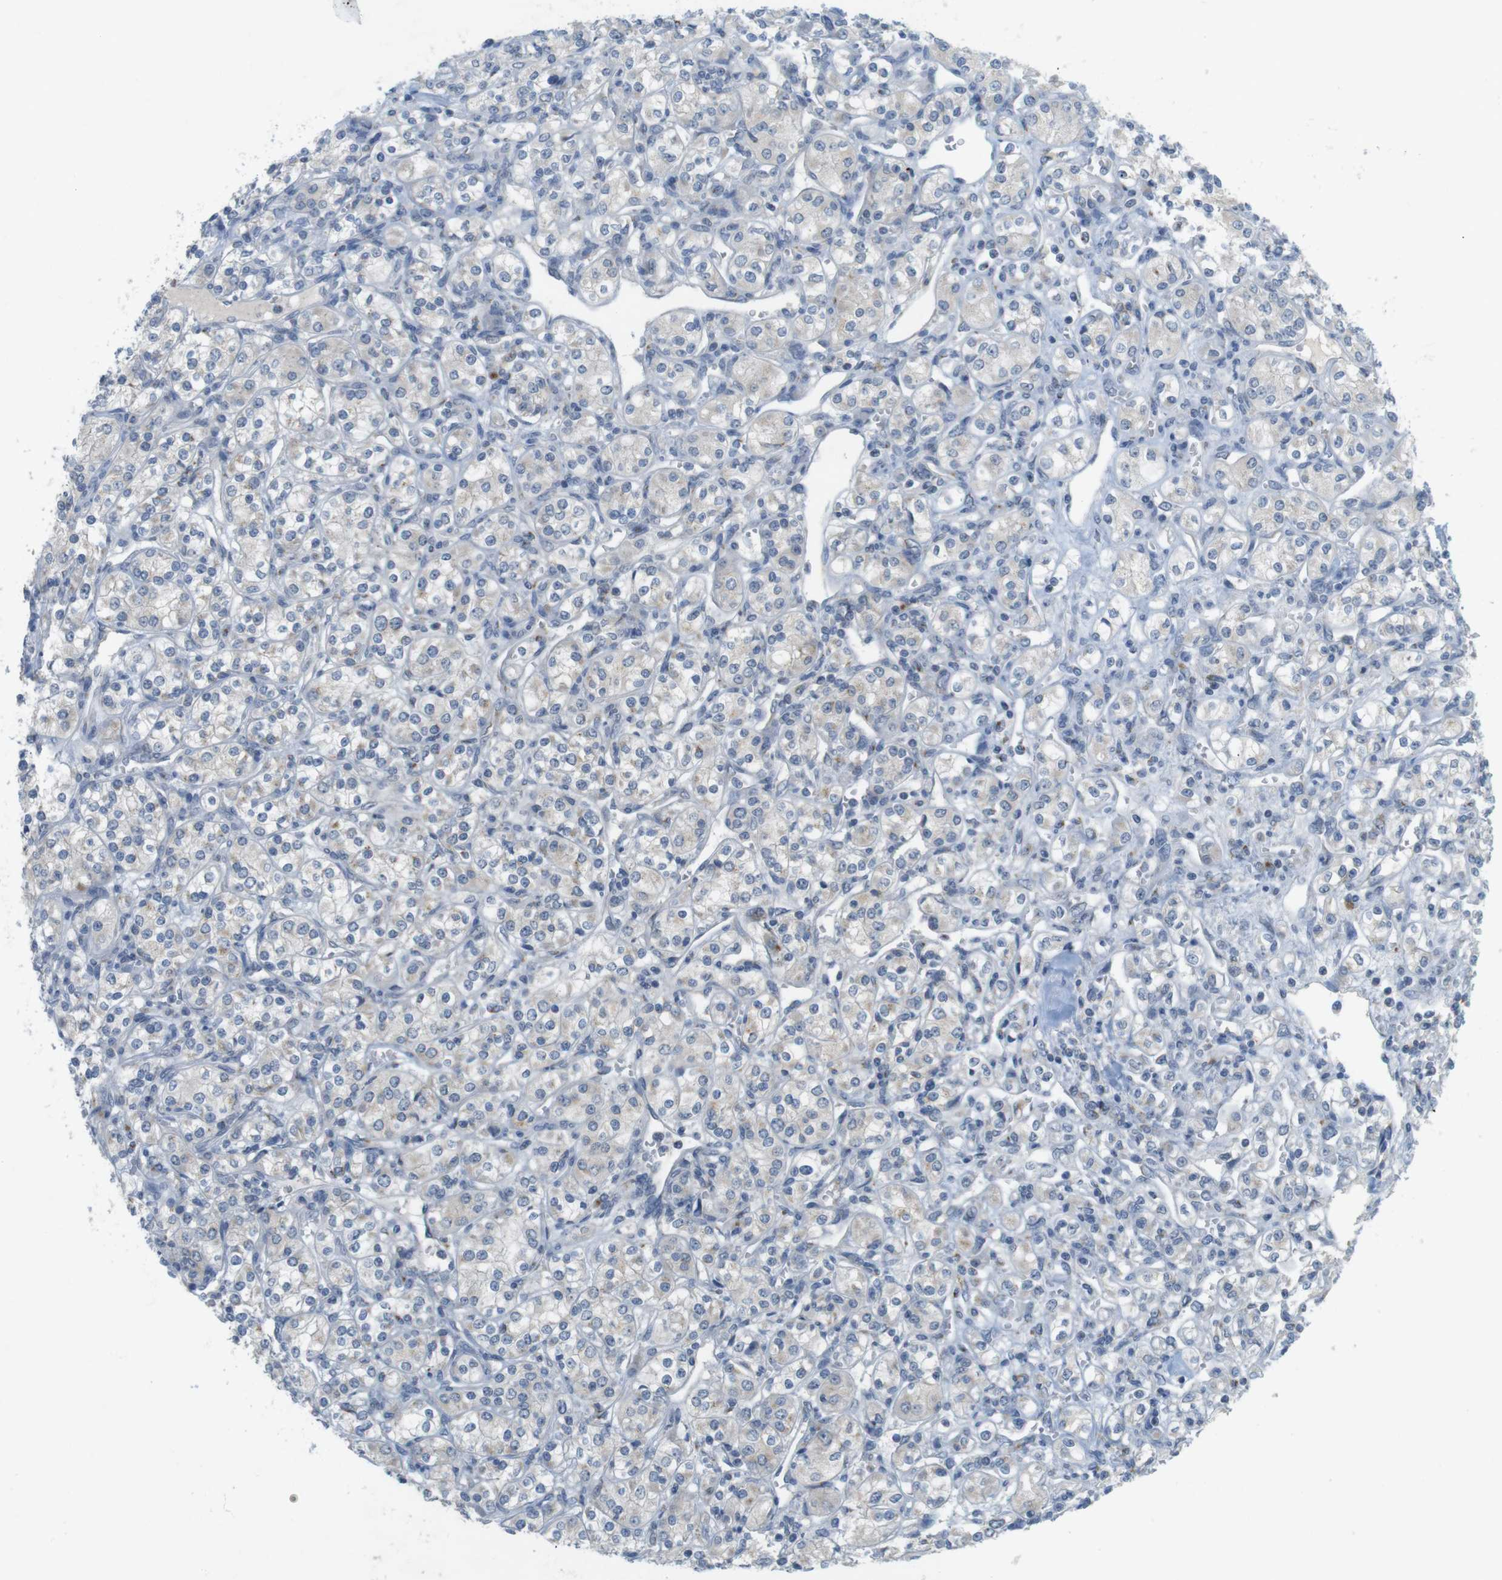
{"staining": {"intensity": "negative", "quantity": "none", "location": "none"}, "tissue": "renal cancer", "cell_type": "Tumor cells", "image_type": "cancer", "snomed": [{"axis": "morphology", "description": "Adenocarcinoma, NOS"}, {"axis": "topography", "description": "Kidney"}], "caption": "This is an IHC micrograph of human renal adenocarcinoma. There is no staining in tumor cells.", "gene": "YIPF3", "patient": {"sex": "male", "age": 77}}